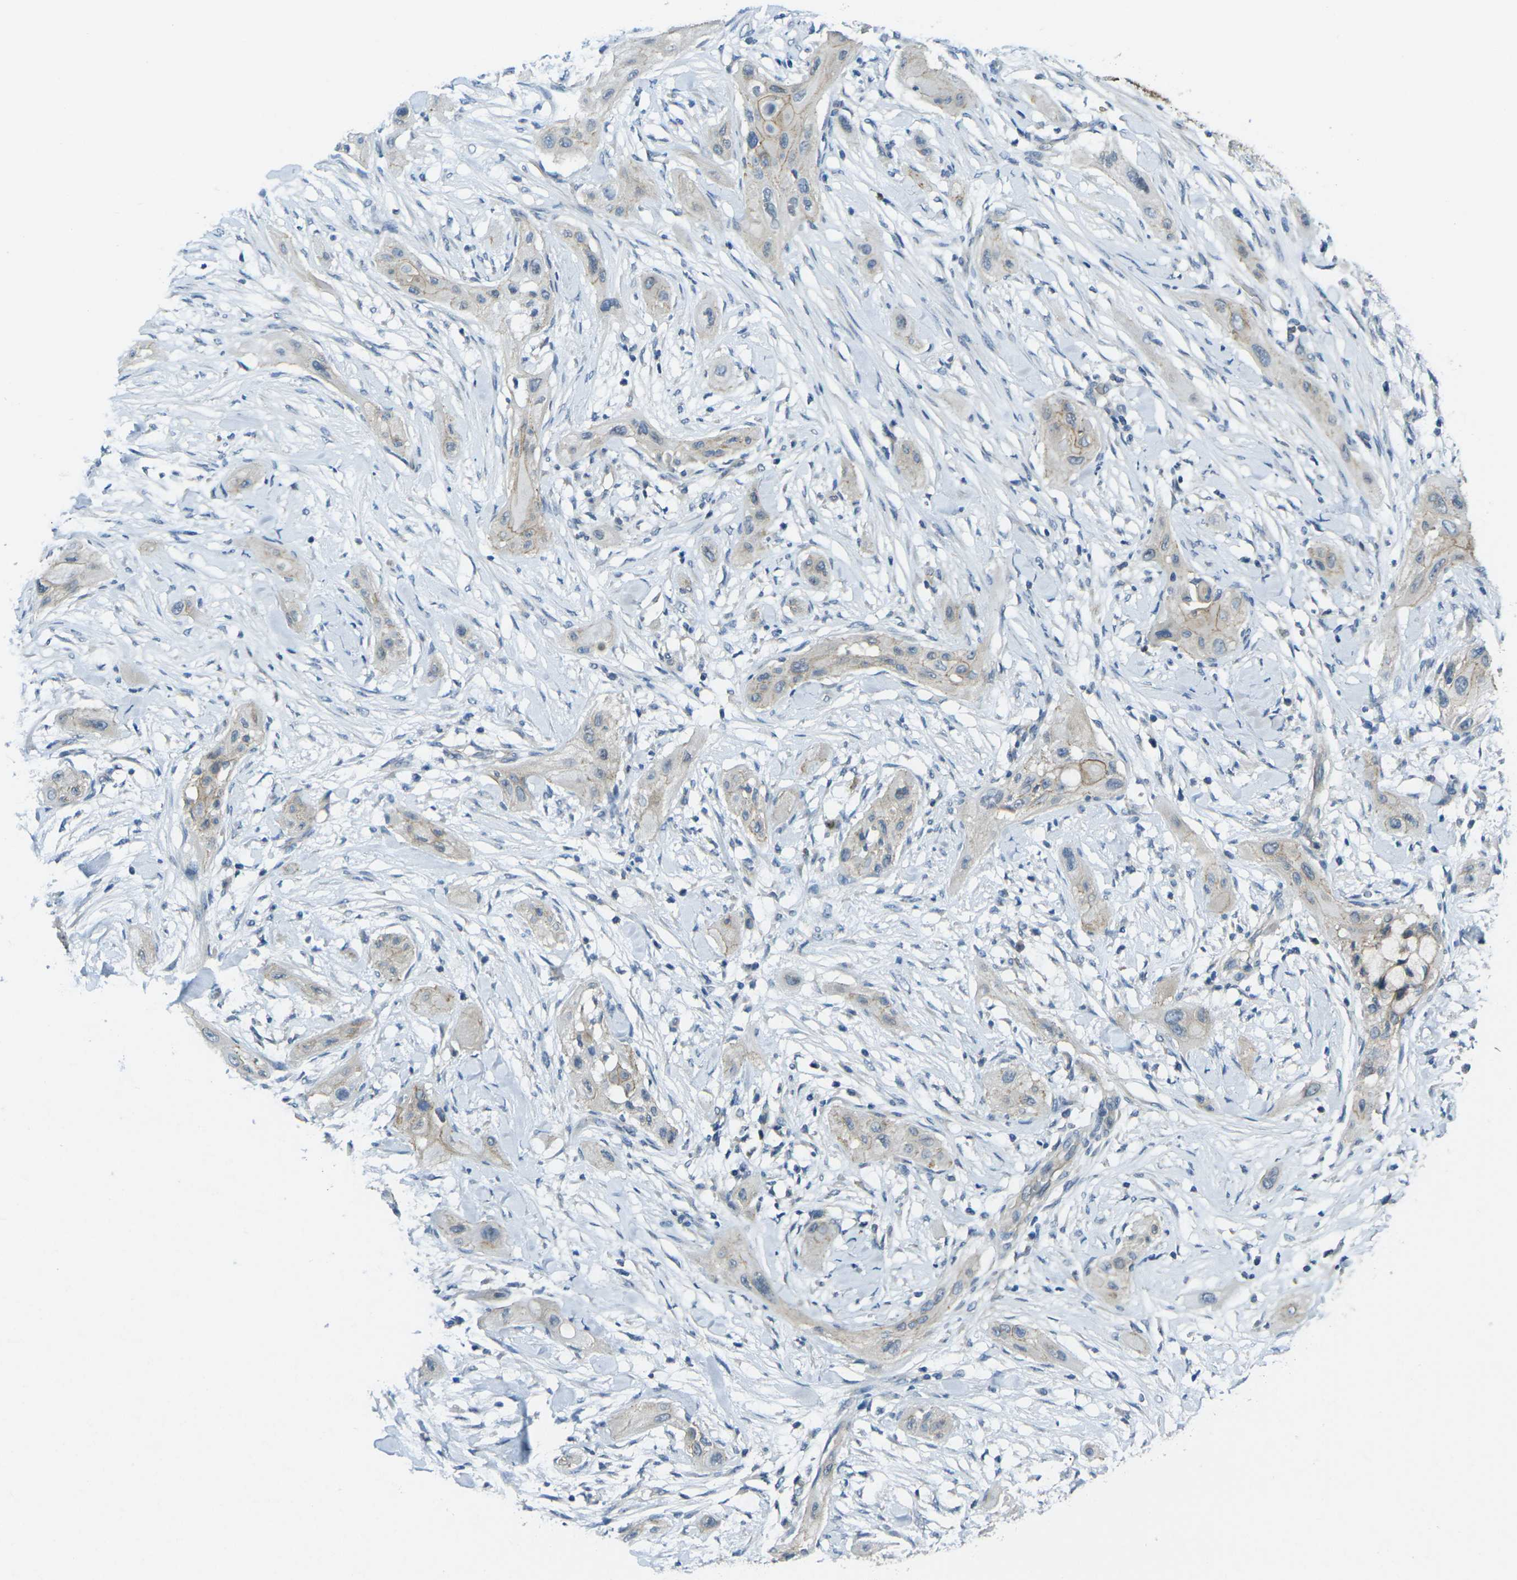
{"staining": {"intensity": "weak", "quantity": "<25%", "location": "cytoplasmic/membranous"}, "tissue": "lung cancer", "cell_type": "Tumor cells", "image_type": "cancer", "snomed": [{"axis": "morphology", "description": "Squamous cell carcinoma, NOS"}, {"axis": "topography", "description": "Lung"}], "caption": "Photomicrograph shows no significant protein expression in tumor cells of lung cancer.", "gene": "RHBDD1", "patient": {"sex": "female", "age": 47}}